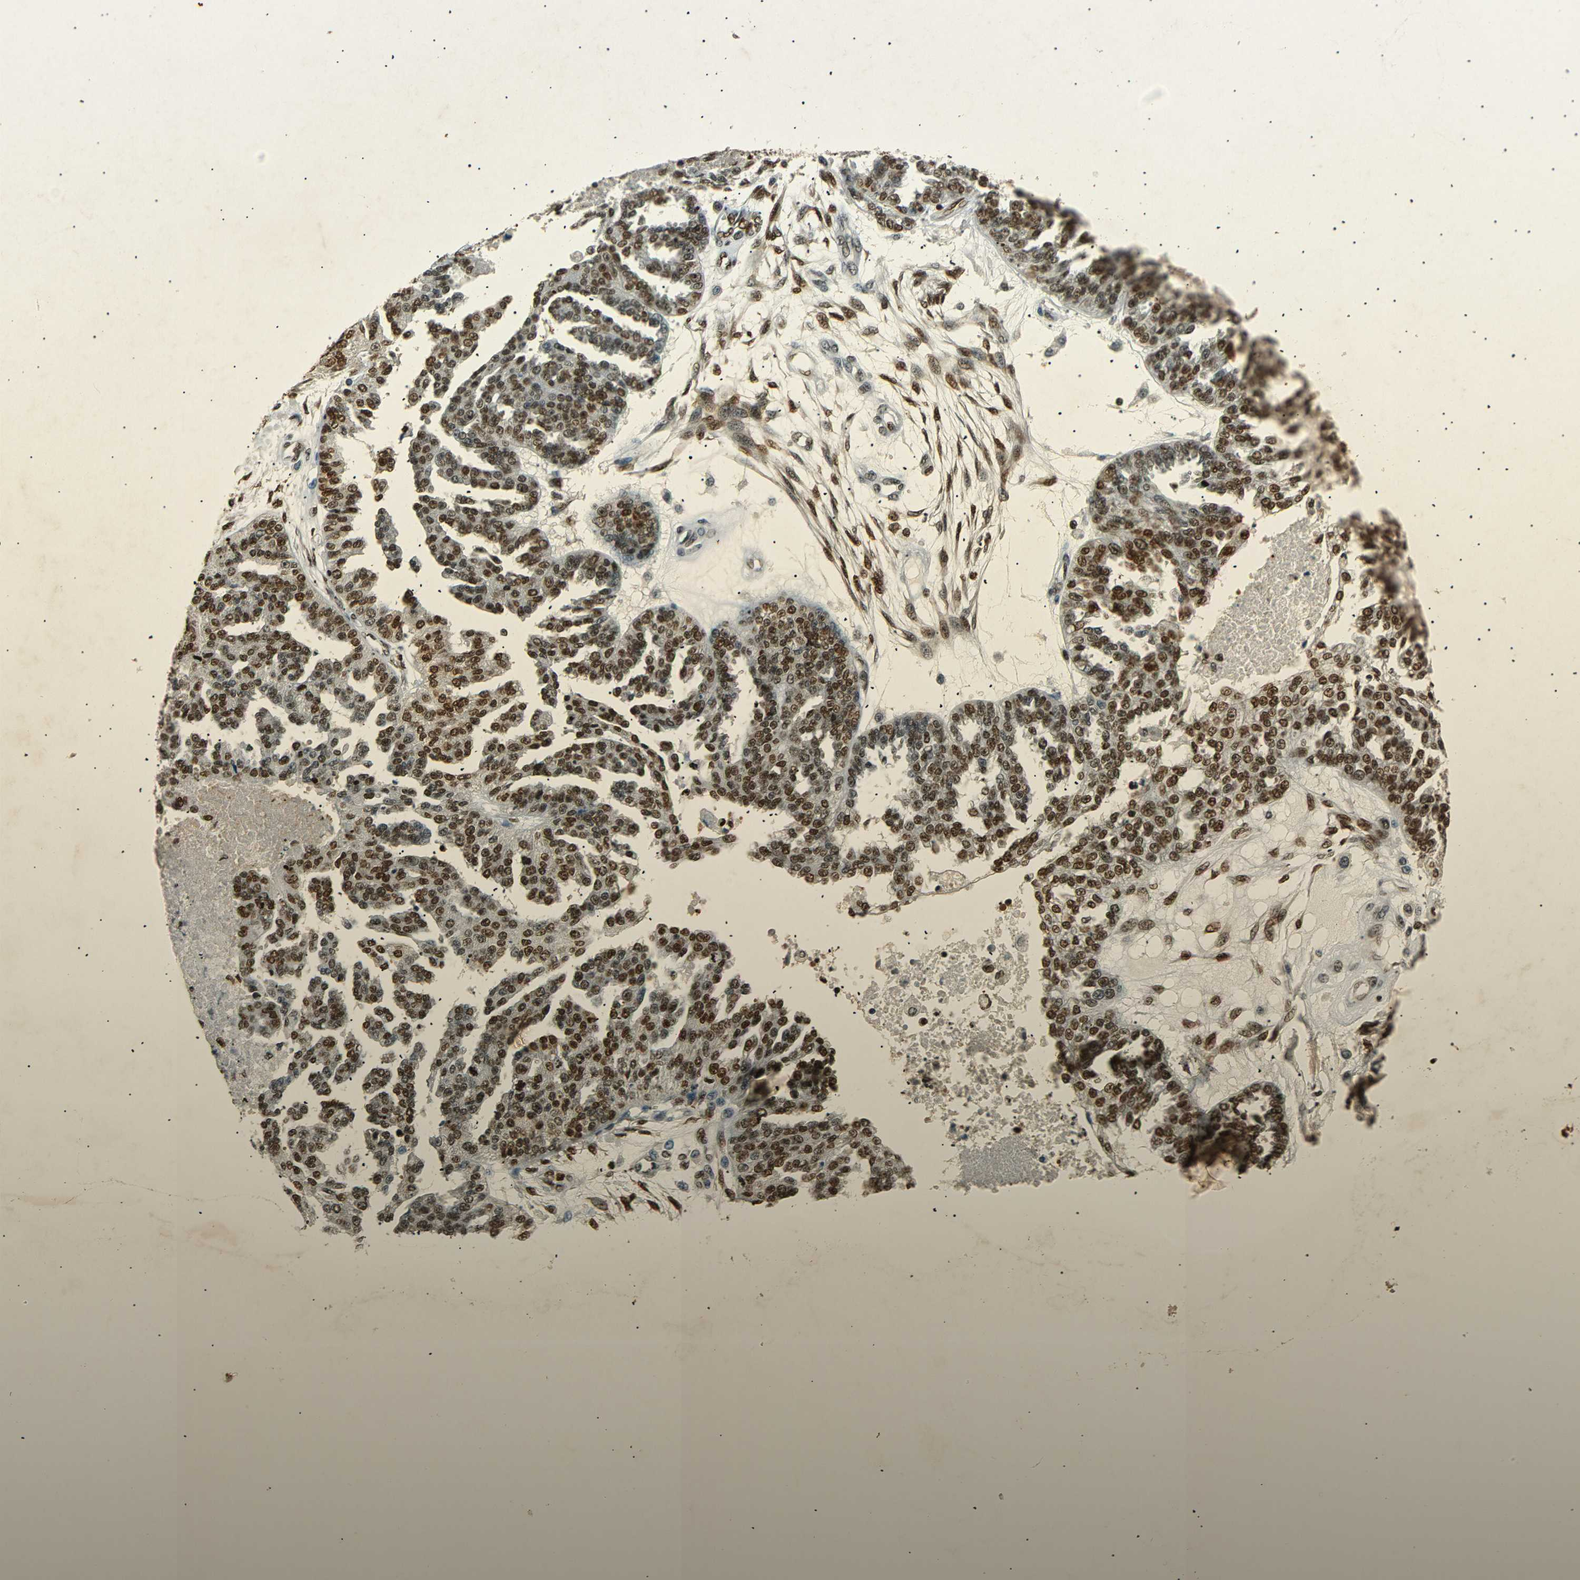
{"staining": {"intensity": "strong", "quantity": ">75%", "location": "nuclear"}, "tissue": "ovarian cancer", "cell_type": "Tumor cells", "image_type": "cancer", "snomed": [{"axis": "morphology", "description": "Cystadenocarcinoma, serous, NOS"}, {"axis": "topography", "description": "Ovary"}], "caption": "About >75% of tumor cells in serous cystadenocarcinoma (ovarian) reveal strong nuclear protein positivity as visualized by brown immunohistochemical staining.", "gene": "HMGN1", "patient": {"sex": "female", "age": 58}}